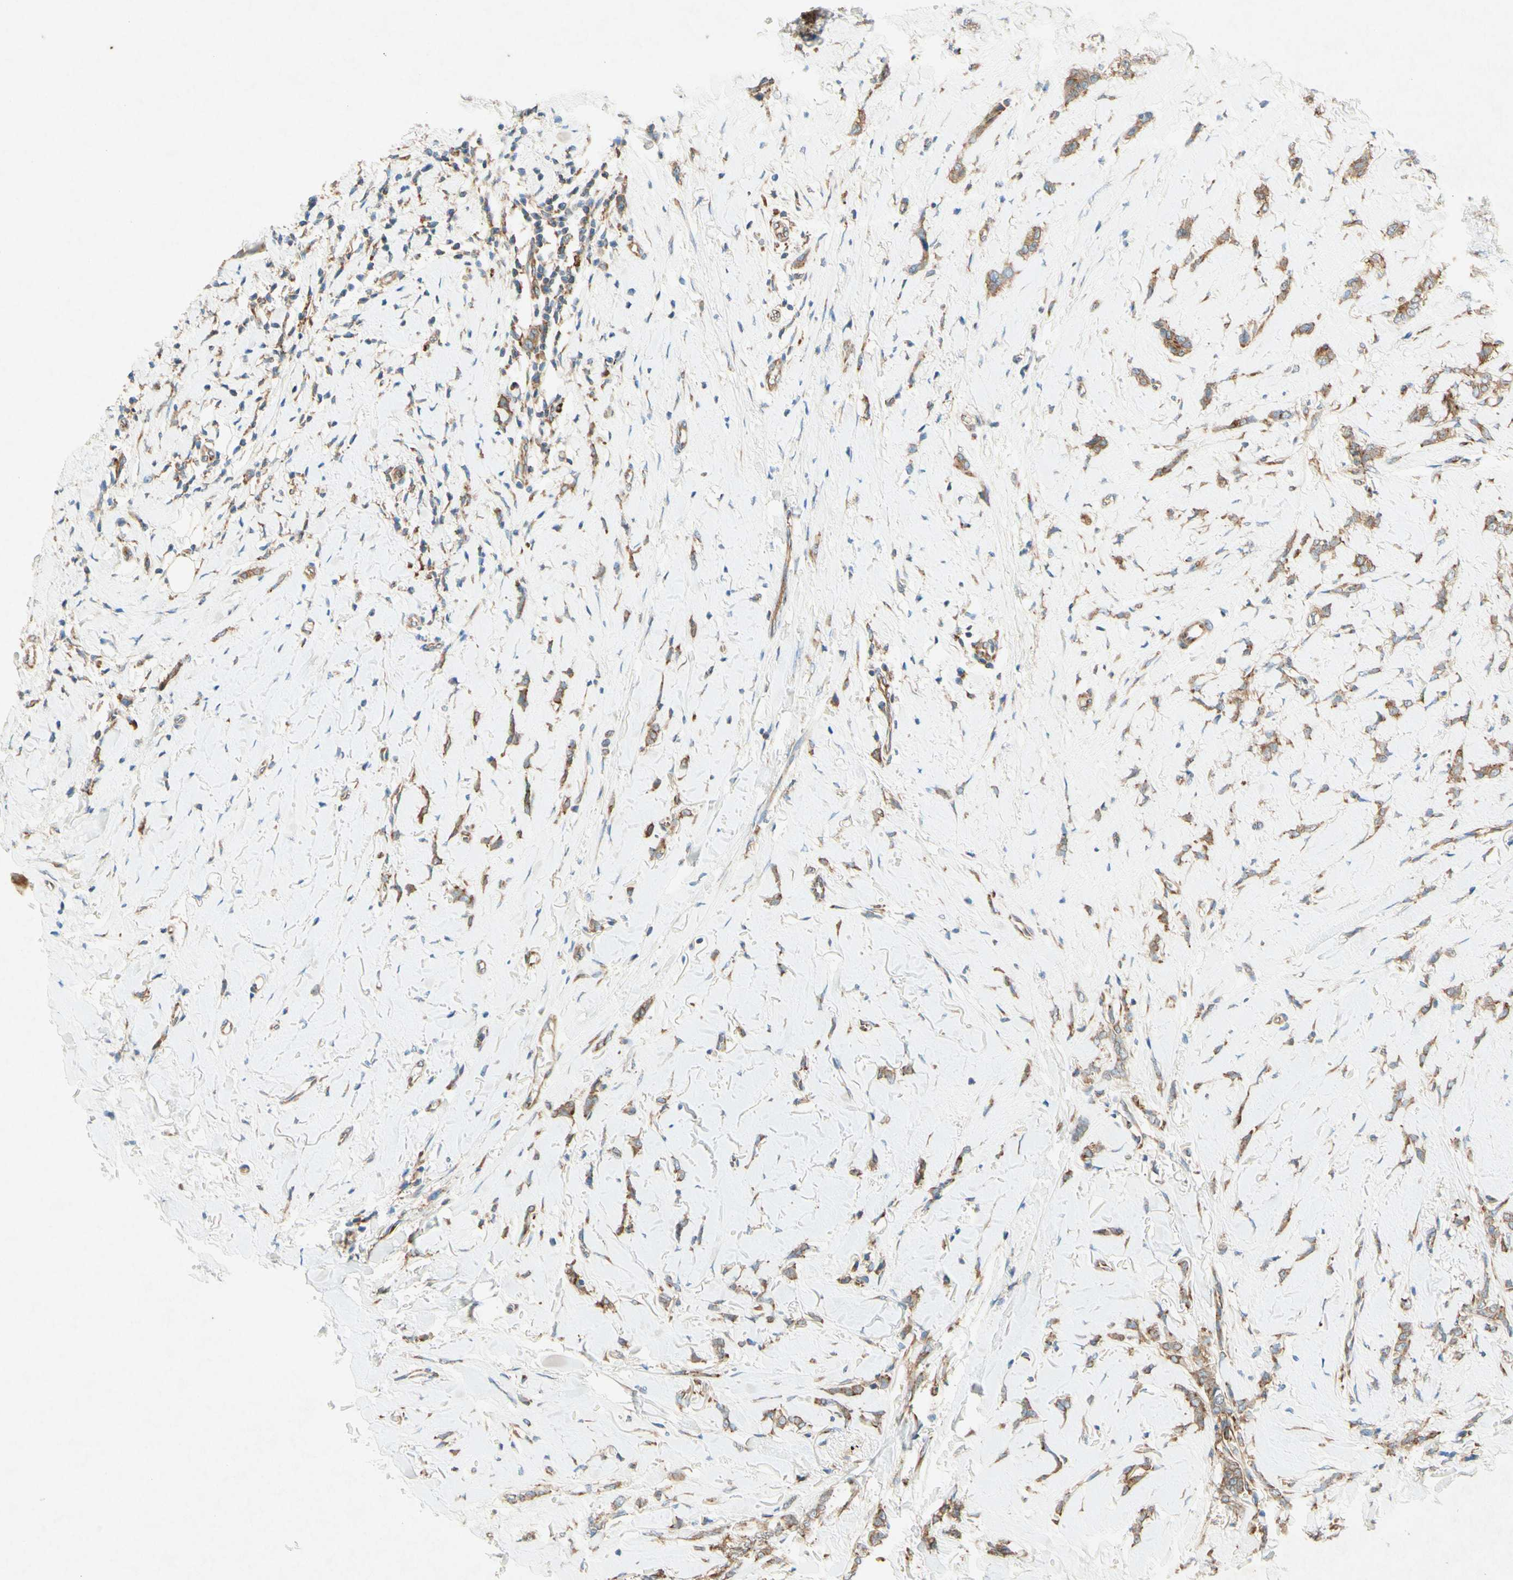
{"staining": {"intensity": "moderate", "quantity": ">75%", "location": "cytoplasmic/membranous"}, "tissue": "breast cancer", "cell_type": "Tumor cells", "image_type": "cancer", "snomed": [{"axis": "morphology", "description": "Lobular carcinoma"}, {"axis": "topography", "description": "Skin"}, {"axis": "topography", "description": "Breast"}], "caption": "Breast cancer stained with immunohistochemistry (IHC) displays moderate cytoplasmic/membranous positivity in approximately >75% of tumor cells.", "gene": "PABPC1", "patient": {"sex": "female", "age": 46}}